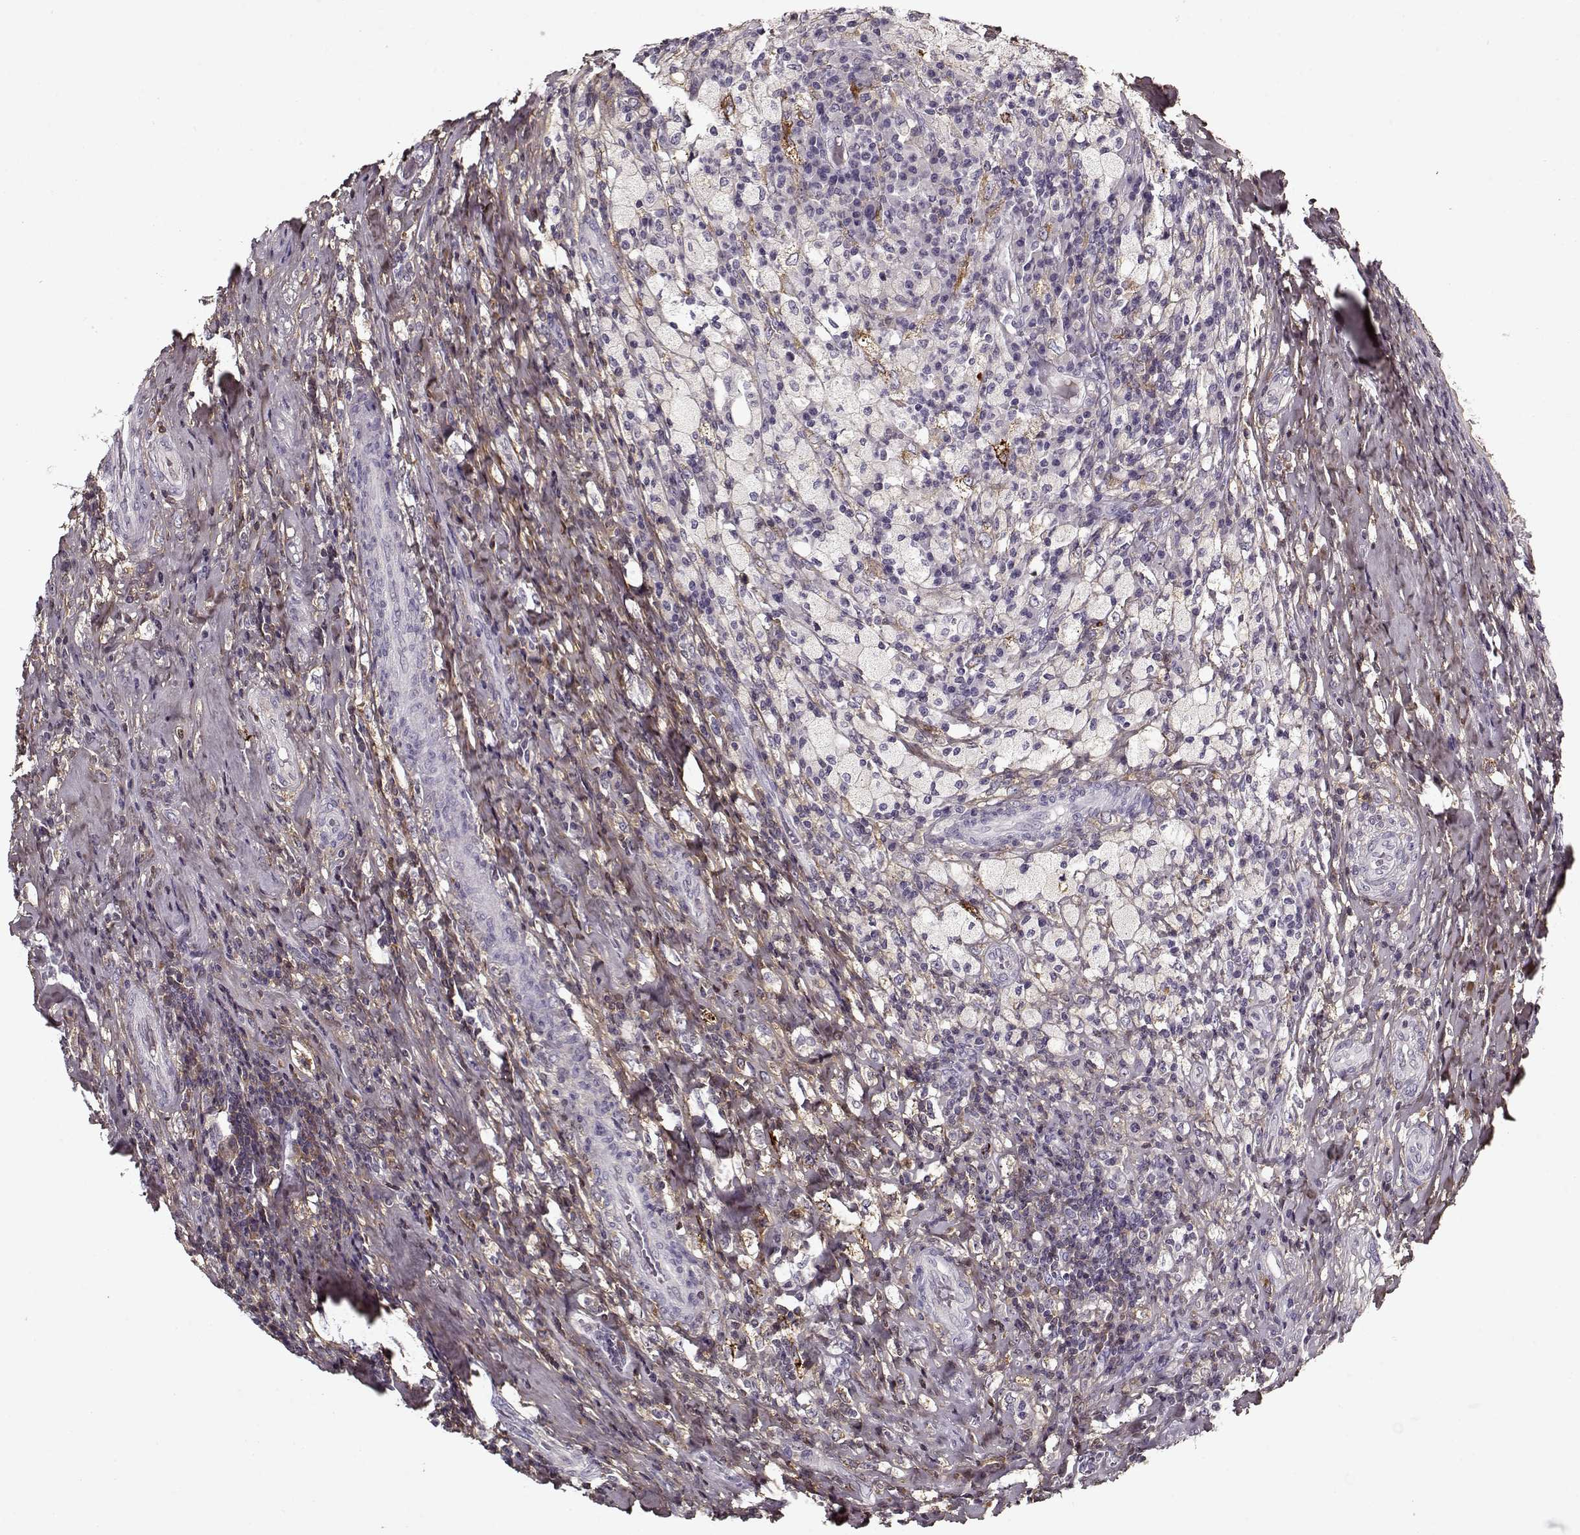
{"staining": {"intensity": "moderate", "quantity": "<25%", "location": "cytoplasmic/membranous"}, "tissue": "testis cancer", "cell_type": "Tumor cells", "image_type": "cancer", "snomed": [{"axis": "morphology", "description": "Necrosis, NOS"}, {"axis": "morphology", "description": "Carcinoma, Embryonal, NOS"}, {"axis": "topography", "description": "Testis"}], "caption": "Protein staining of testis cancer tissue demonstrates moderate cytoplasmic/membranous positivity in approximately <25% of tumor cells. The staining was performed using DAB to visualize the protein expression in brown, while the nuclei were stained in blue with hematoxylin (Magnification: 20x).", "gene": "LUM", "patient": {"sex": "male", "age": 19}}